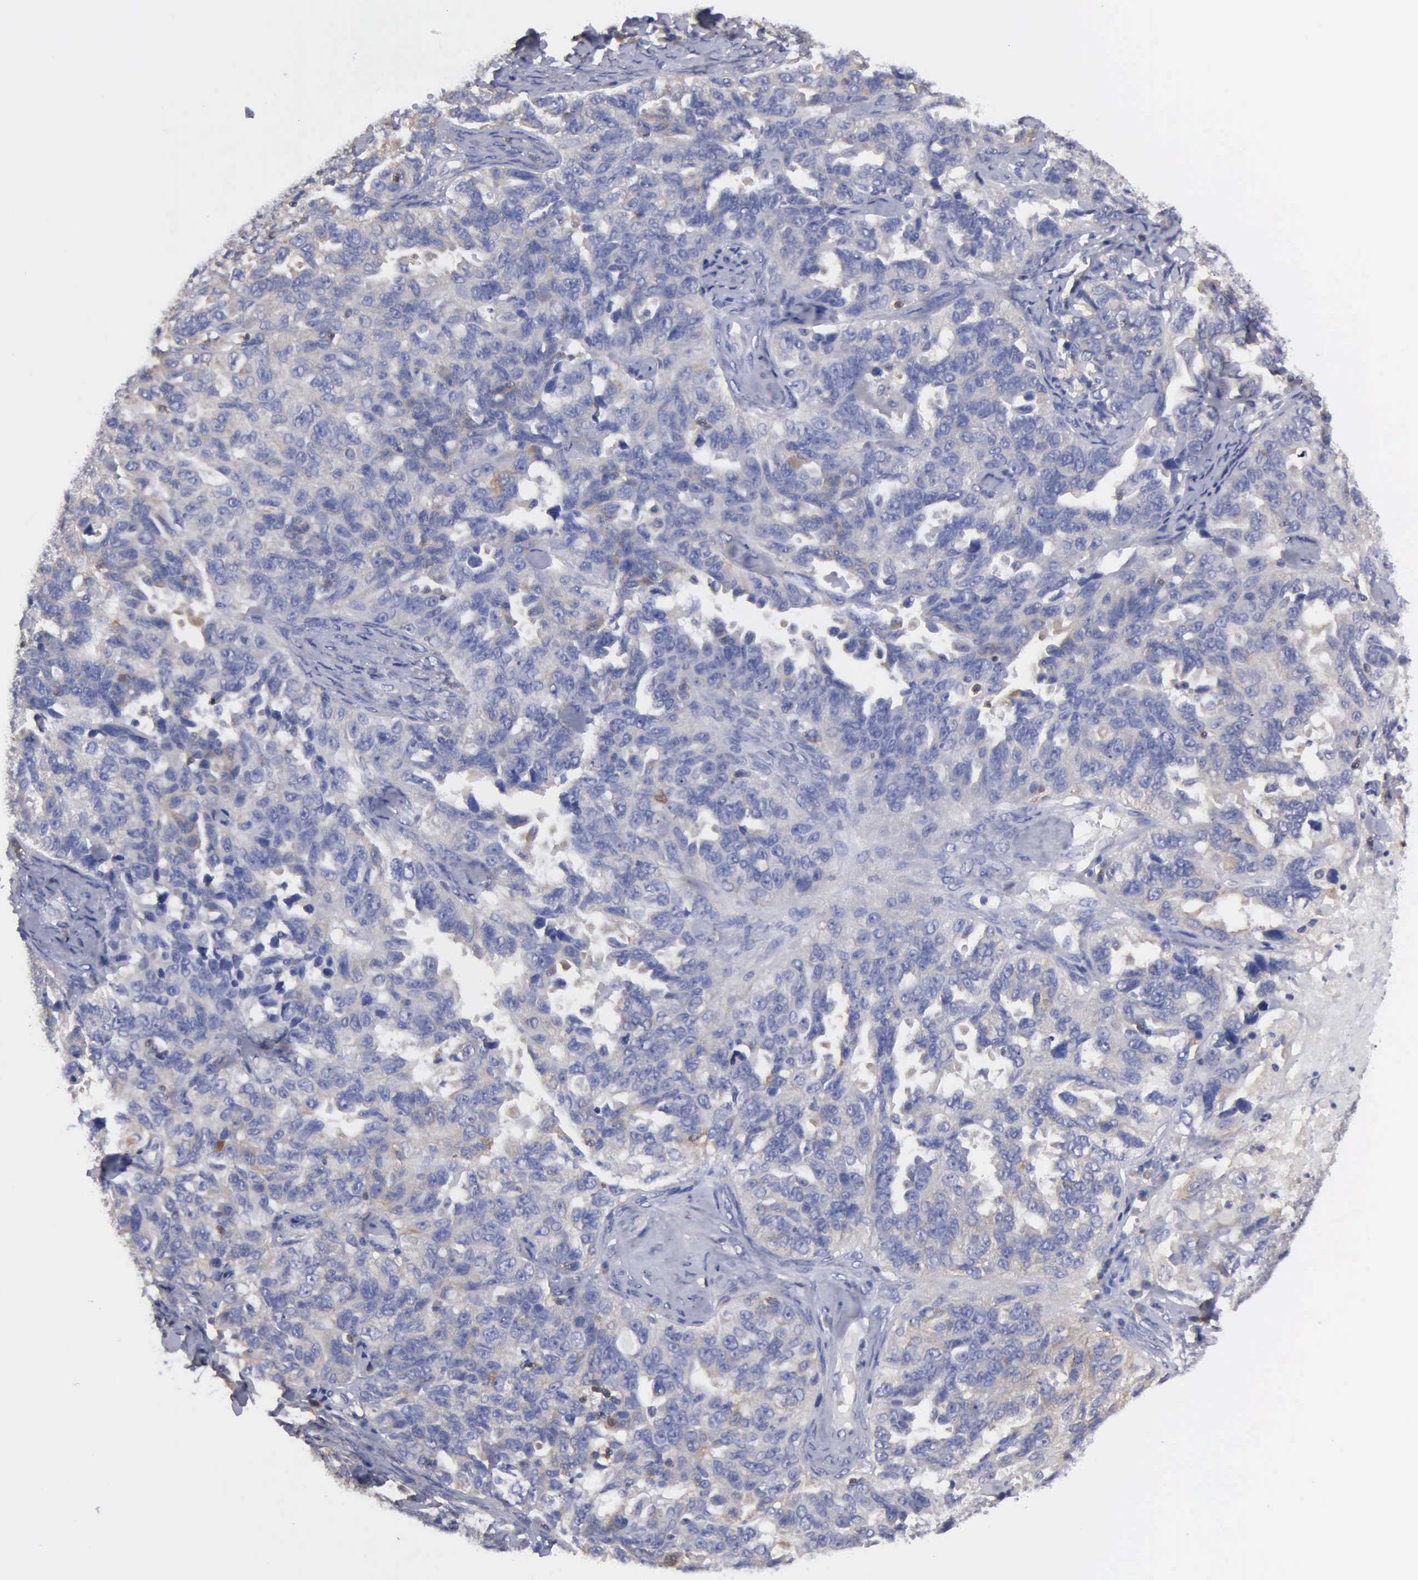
{"staining": {"intensity": "weak", "quantity": "<25%", "location": "cytoplasmic/membranous"}, "tissue": "ovarian cancer", "cell_type": "Tumor cells", "image_type": "cancer", "snomed": [{"axis": "morphology", "description": "Cystadenocarcinoma, serous, NOS"}, {"axis": "topography", "description": "Ovary"}], "caption": "Tumor cells show no significant protein expression in ovarian cancer.", "gene": "G6PD", "patient": {"sex": "female", "age": 82}}